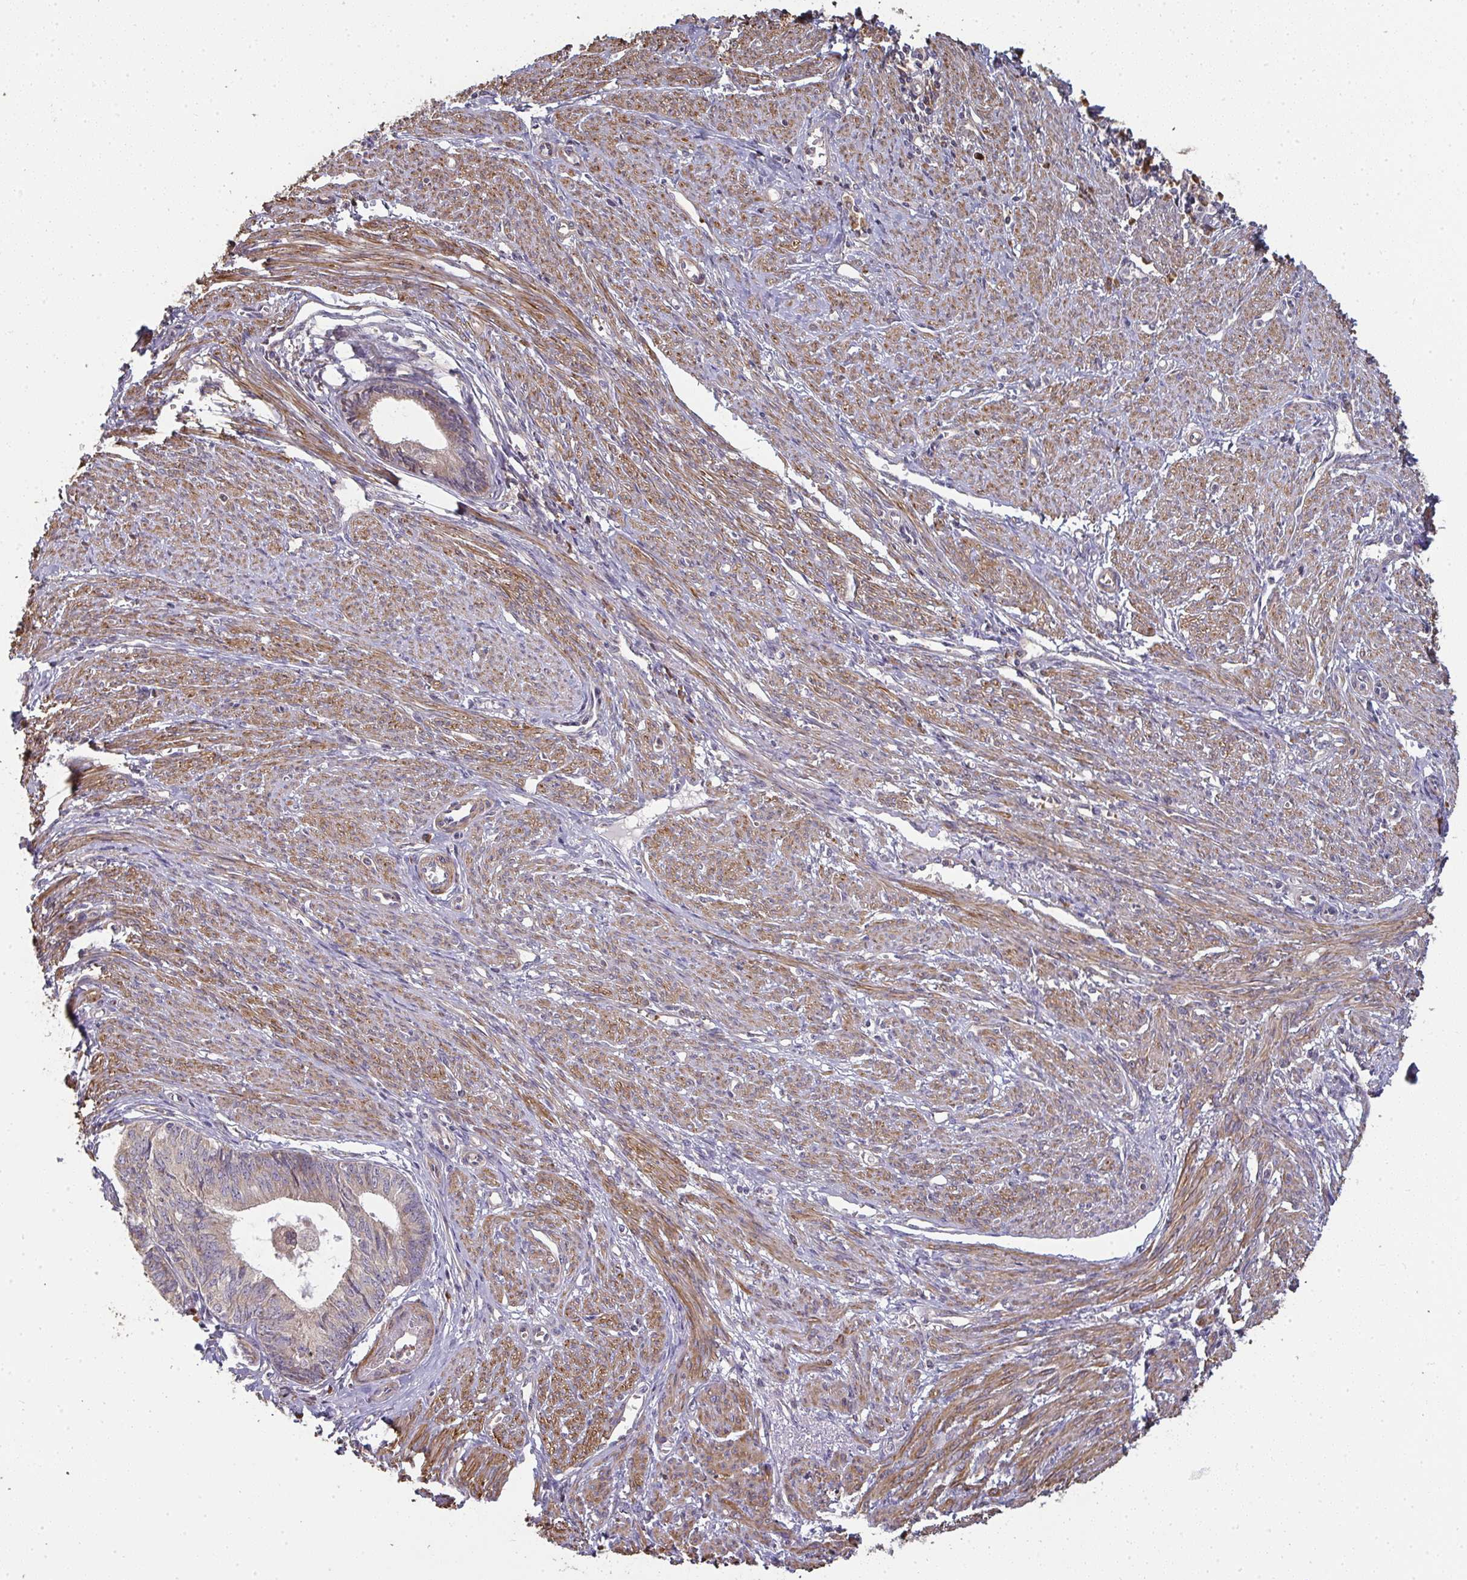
{"staining": {"intensity": "weak", "quantity": "<25%", "location": "cytoplasmic/membranous"}, "tissue": "endometrial cancer", "cell_type": "Tumor cells", "image_type": "cancer", "snomed": [{"axis": "morphology", "description": "Adenocarcinoma, NOS"}, {"axis": "topography", "description": "Endometrium"}], "caption": "Immunohistochemical staining of endometrial adenocarcinoma demonstrates no significant positivity in tumor cells.", "gene": "ZFYVE28", "patient": {"sex": "female", "age": 68}}